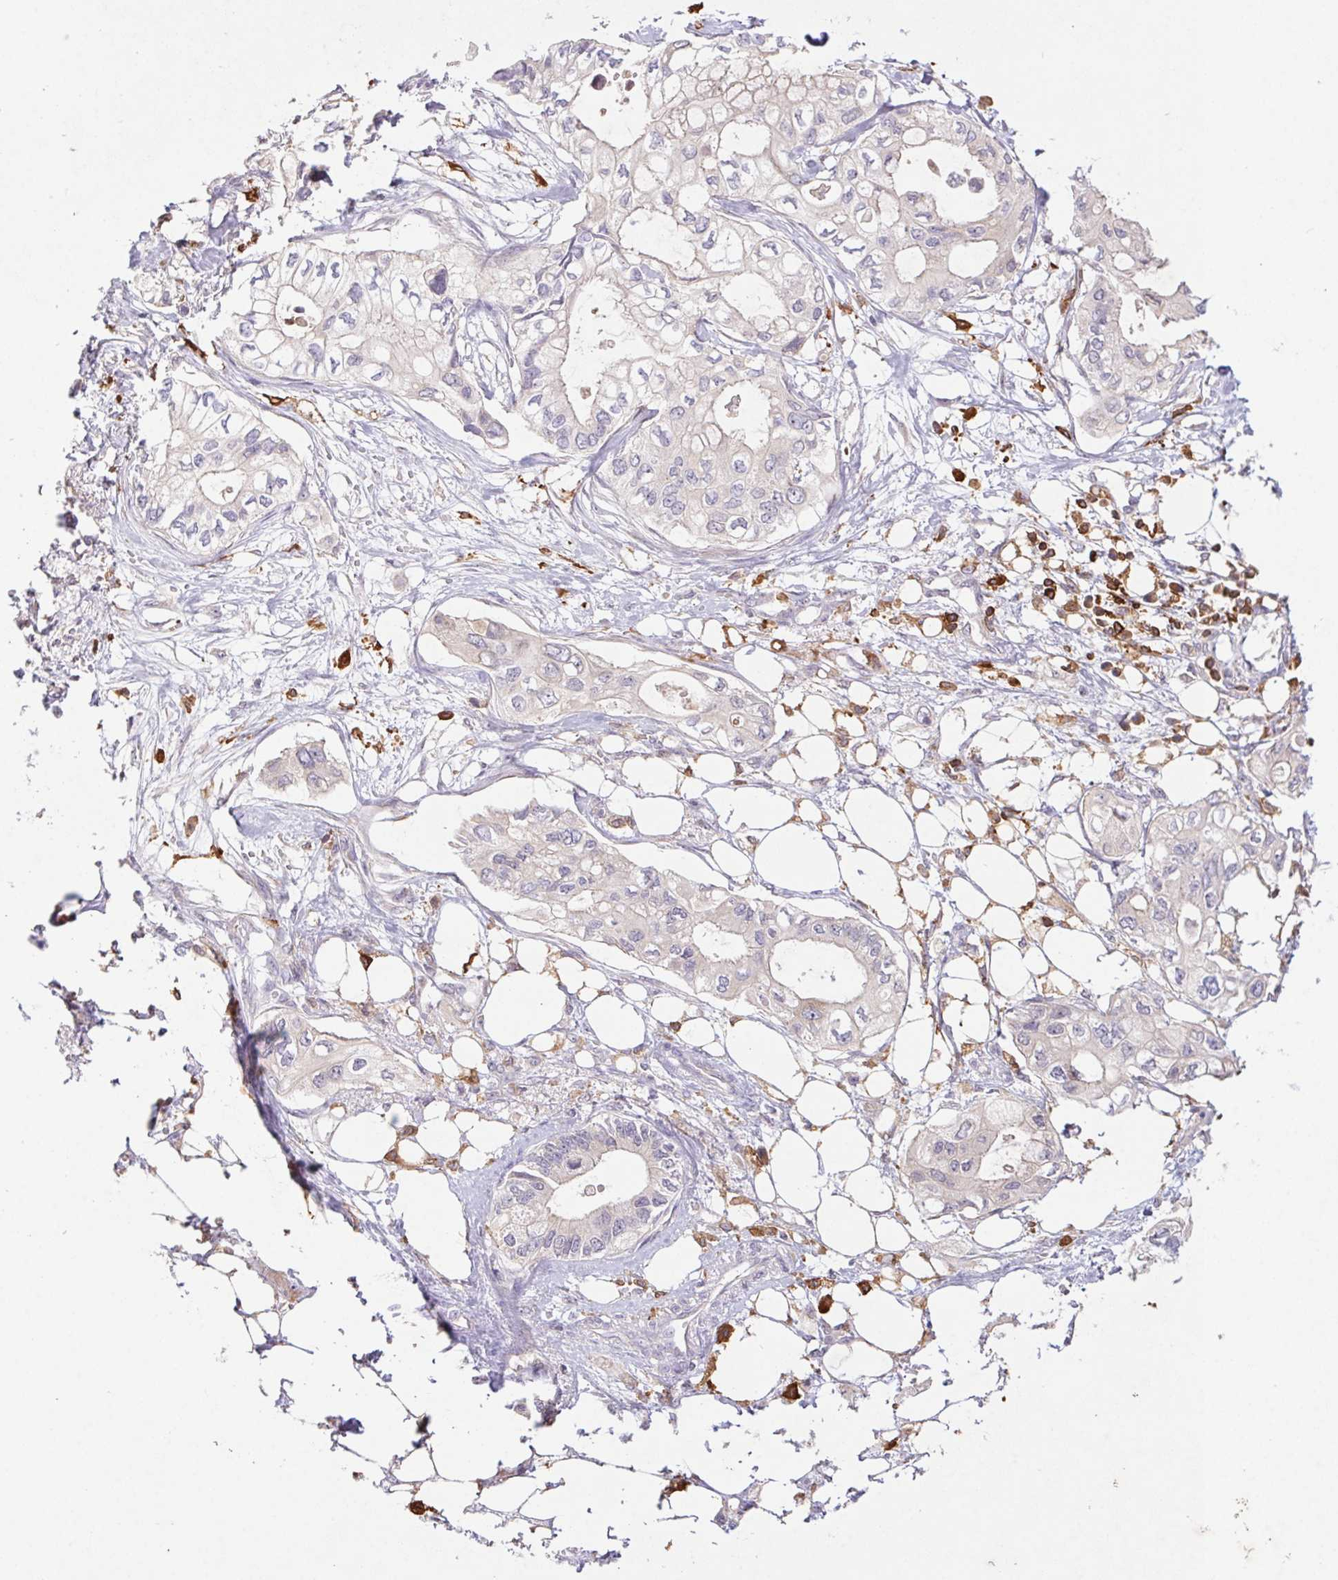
{"staining": {"intensity": "negative", "quantity": "none", "location": "none"}, "tissue": "pancreatic cancer", "cell_type": "Tumor cells", "image_type": "cancer", "snomed": [{"axis": "morphology", "description": "Adenocarcinoma, NOS"}, {"axis": "topography", "description": "Pancreas"}], "caption": "A photomicrograph of human pancreatic adenocarcinoma is negative for staining in tumor cells. (Stains: DAB immunohistochemistry with hematoxylin counter stain, Microscopy: brightfield microscopy at high magnification).", "gene": "APBB1IP", "patient": {"sex": "female", "age": 63}}